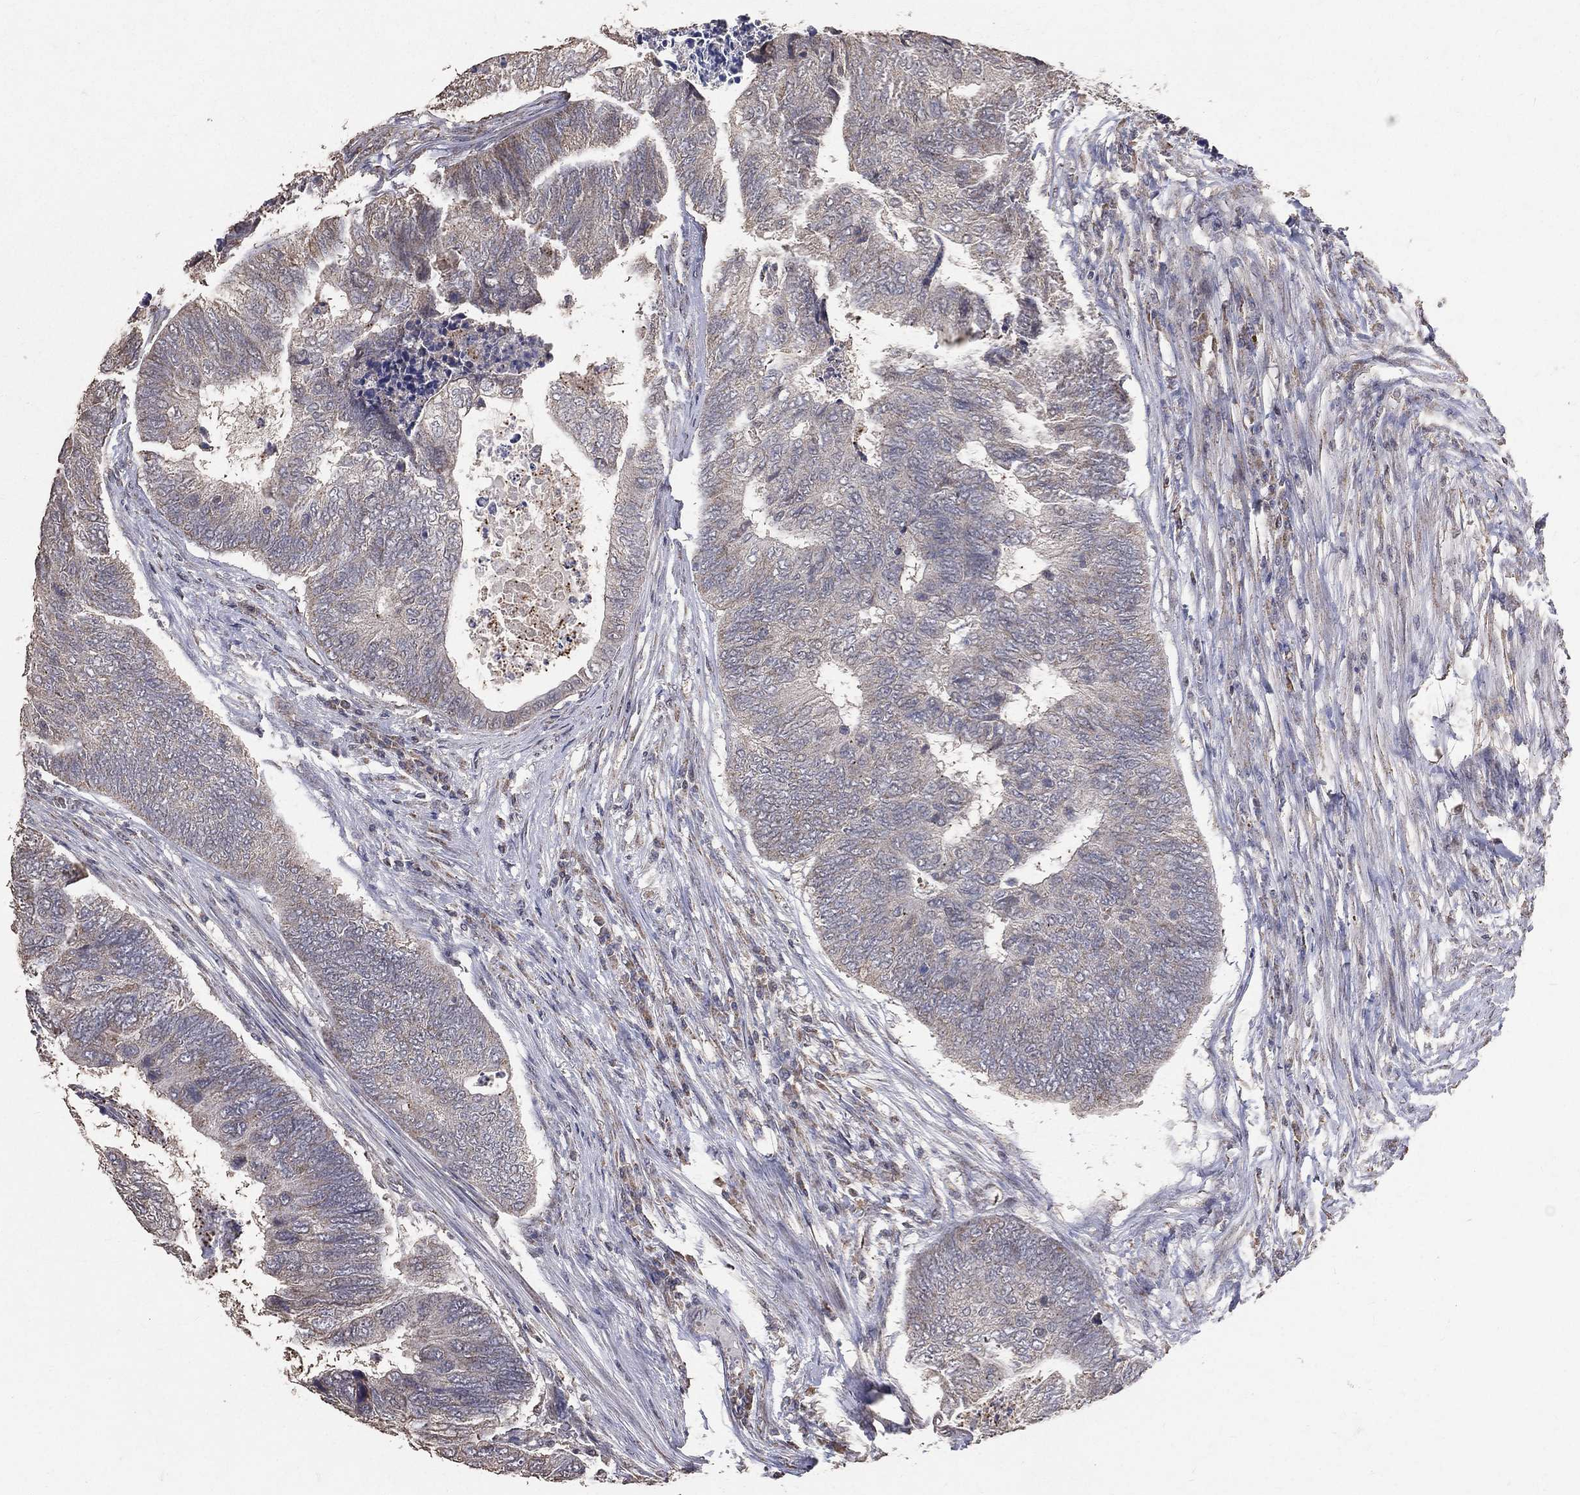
{"staining": {"intensity": "negative", "quantity": "none", "location": "none"}, "tissue": "colorectal cancer", "cell_type": "Tumor cells", "image_type": "cancer", "snomed": [{"axis": "morphology", "description": "Adenocarcinoma, NOS"}, {"axis": "topography", "description": "Colon"}], "caption": "The histopathology image reveals no significant staining in tumor cells of colorectal cancer.", "gene": "LY6K", "patient": {"sex": "female", "age": 67}}